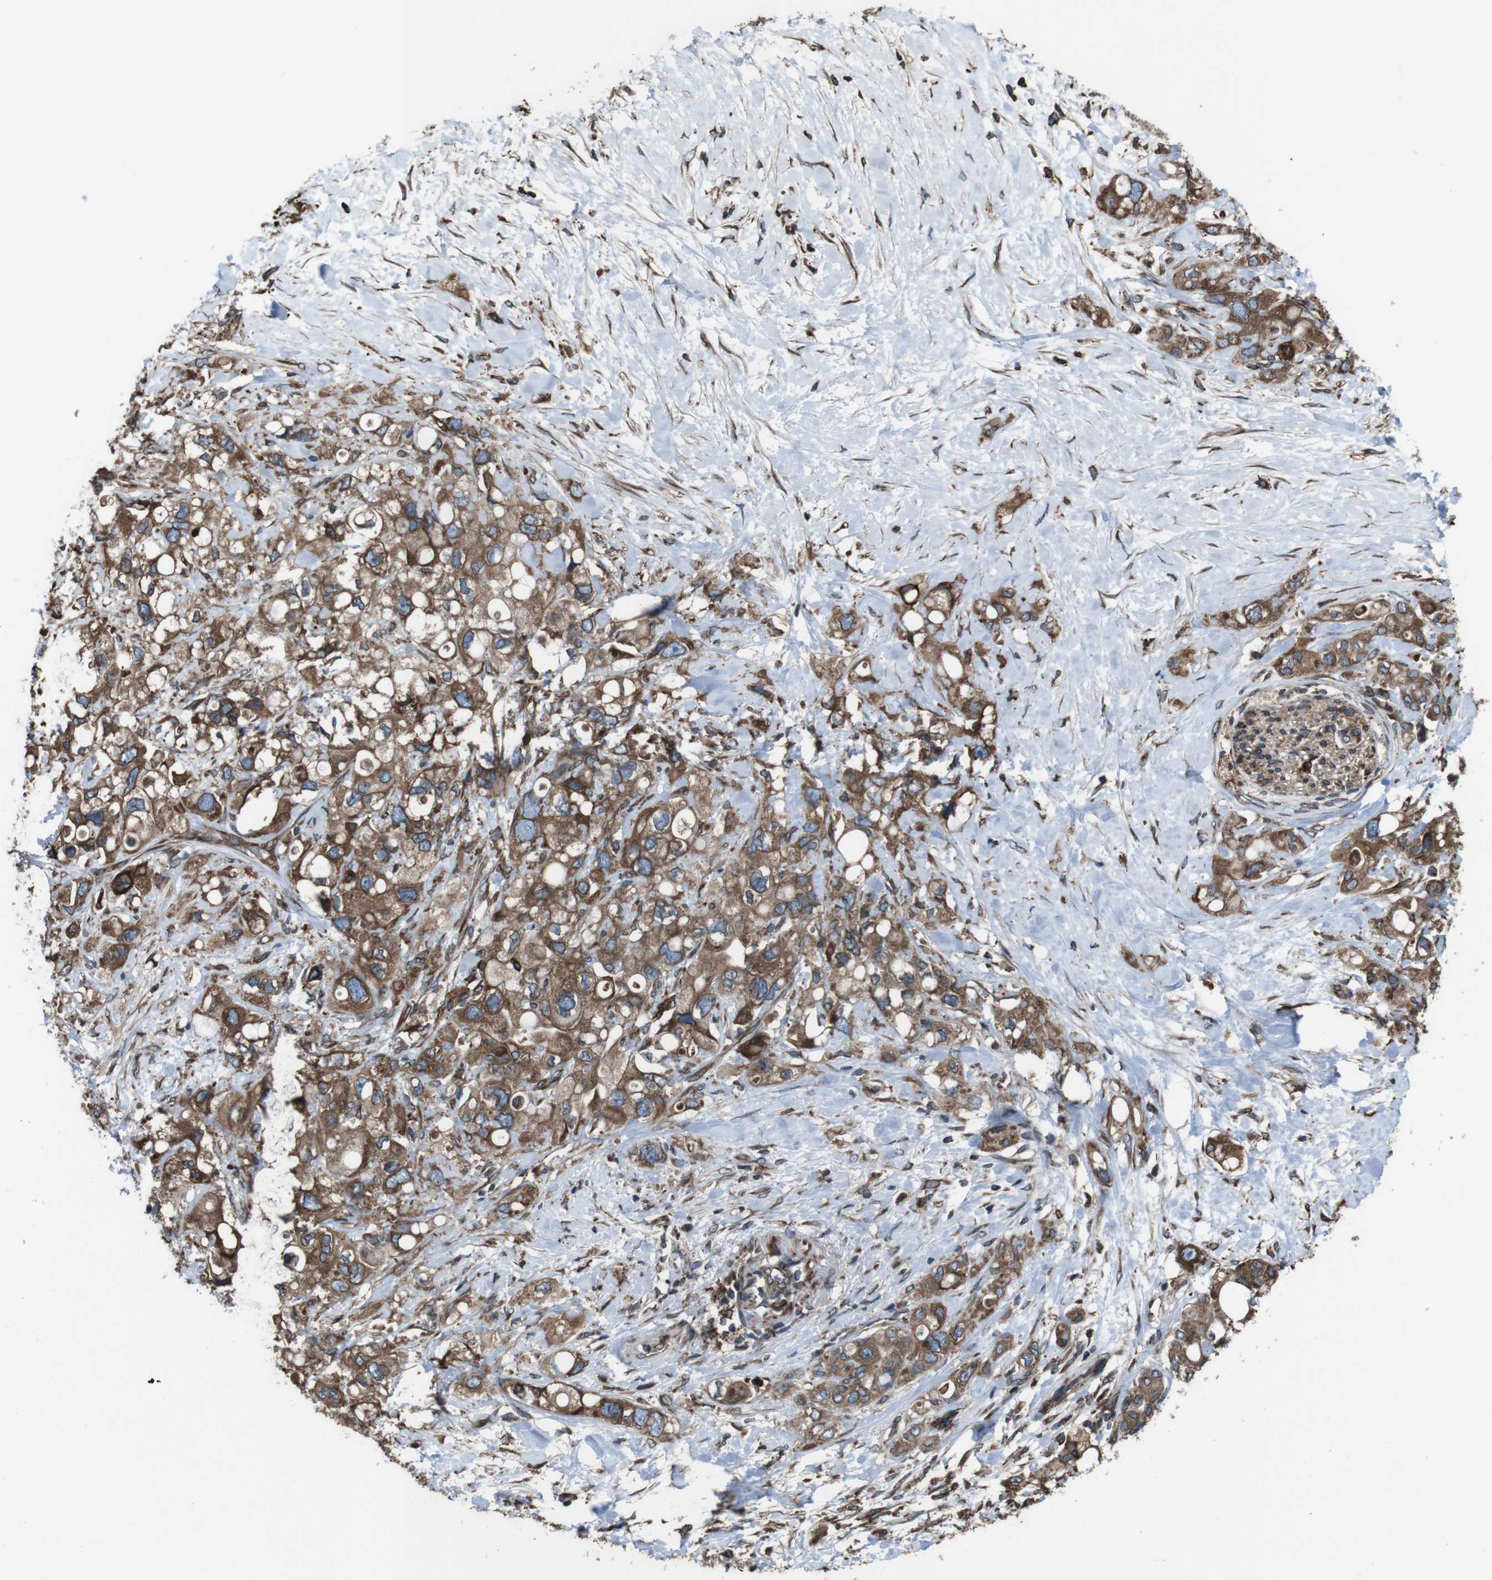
{"staining": {"intensity": "moderate", "quantity": ">75%", "location": "cytoplasmic/membranous"}, "tissue": "pancreatic cancer", "cell_type": "Tumor cells", "image_type": "cancer", "snomed": [{"axis": "morphology", "description": "Adenocarcinoma, NOS"}, {"axis": "topography", "description": "Pancreas"}], "caption": "Moderate cytoplasmic/membranous staining for a protein is appreciated in about >75% of tumor cells of pancreatic adenocarcinoma using IHC.", "gene": "APMAP", "patient": {"sex": "female", "age": 56}}